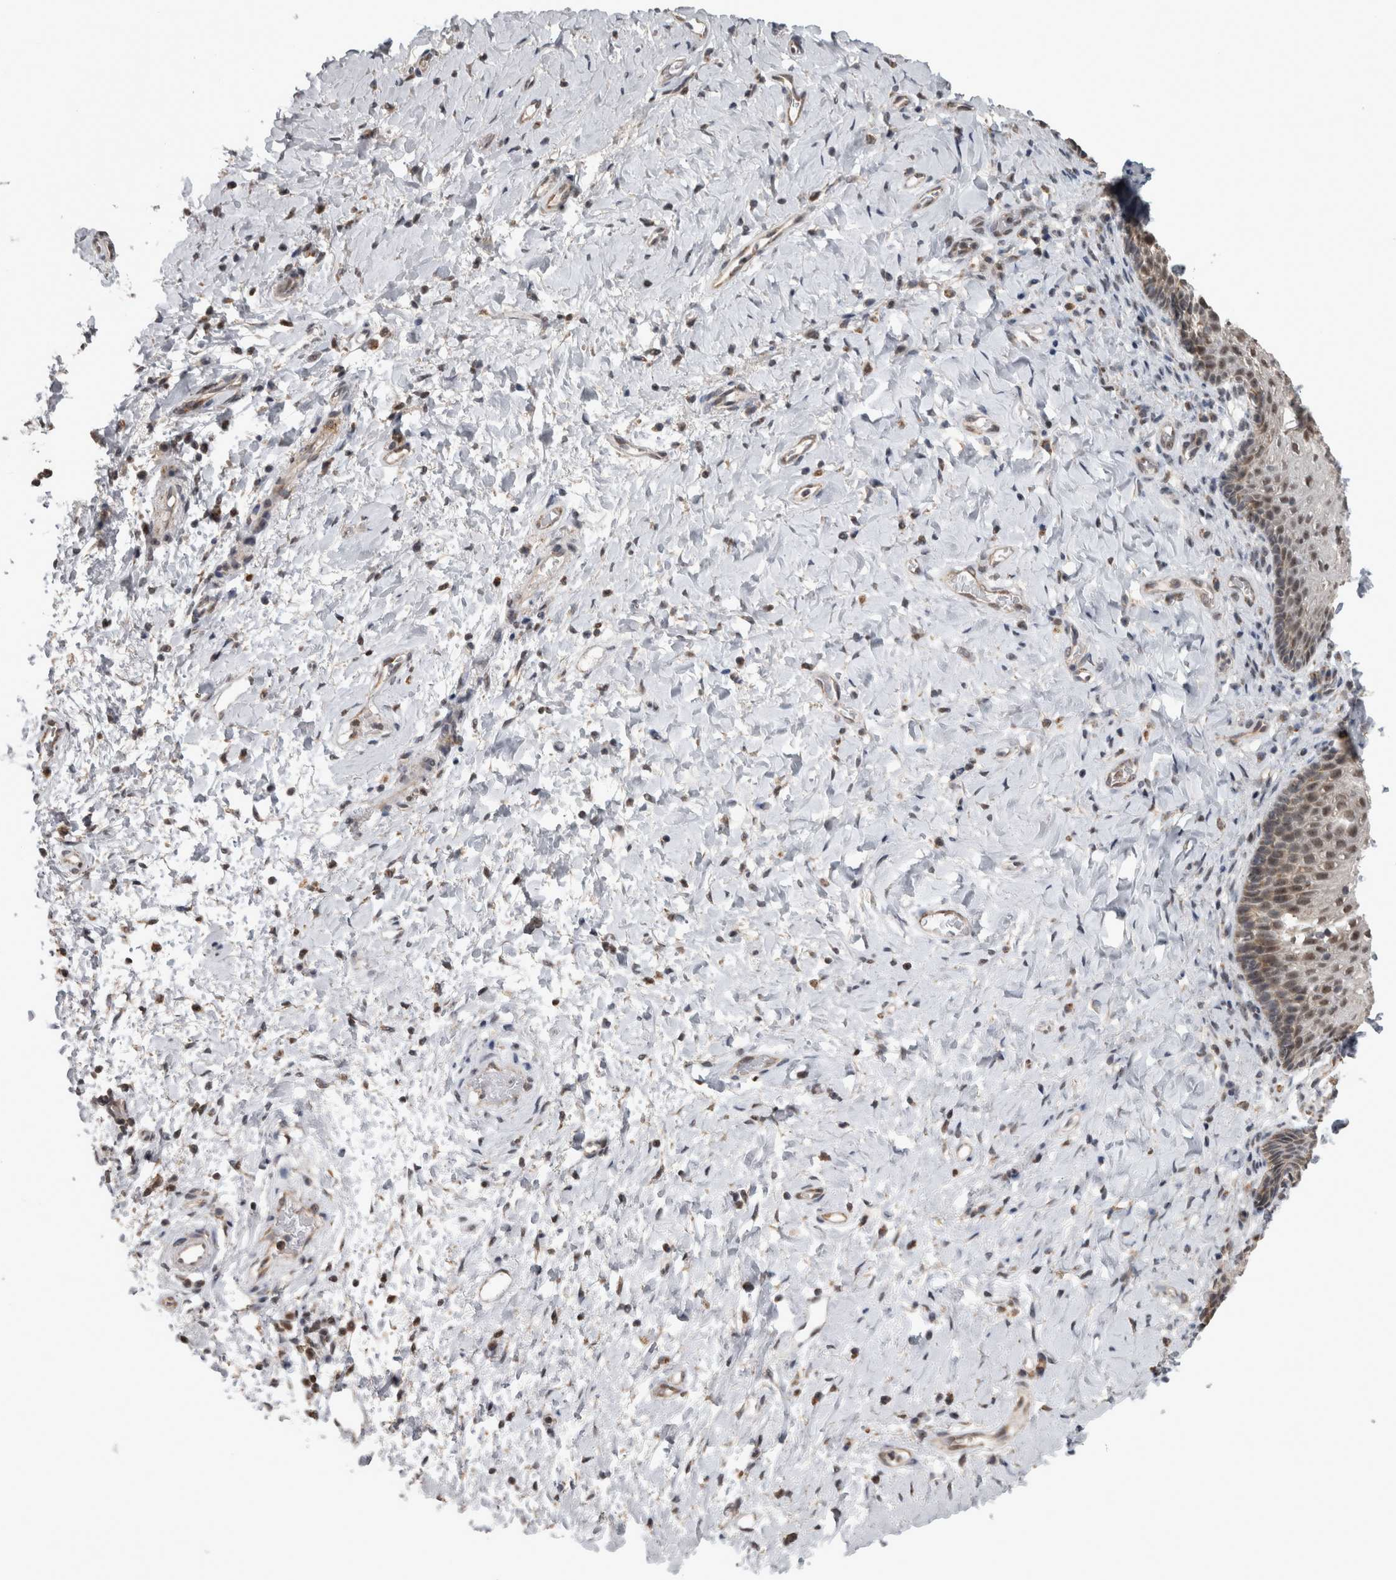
{"staining": {"intensity": "moderate", "quantity": "<25%", "location": "cytoplasmic/membranous,nuclear"}, "tissue": "vagina", "cell_type": "Squamous epithelial cells", "image_type": "normal", "snomed": [{"axis": "morphology", "description": "Normal tissue, NOS"}, {"axis": "topography", "description": "Vagina"}], "caption": "Moderate cytoplasmic/membranous,nuclear staining for a protein is seen in about <25% of squamous epithelial cells of unremarkable vagina using immunohistochemistry (IHC).", "gene": "OR2K2", "patient": {"sex": "female", "age": 60}}